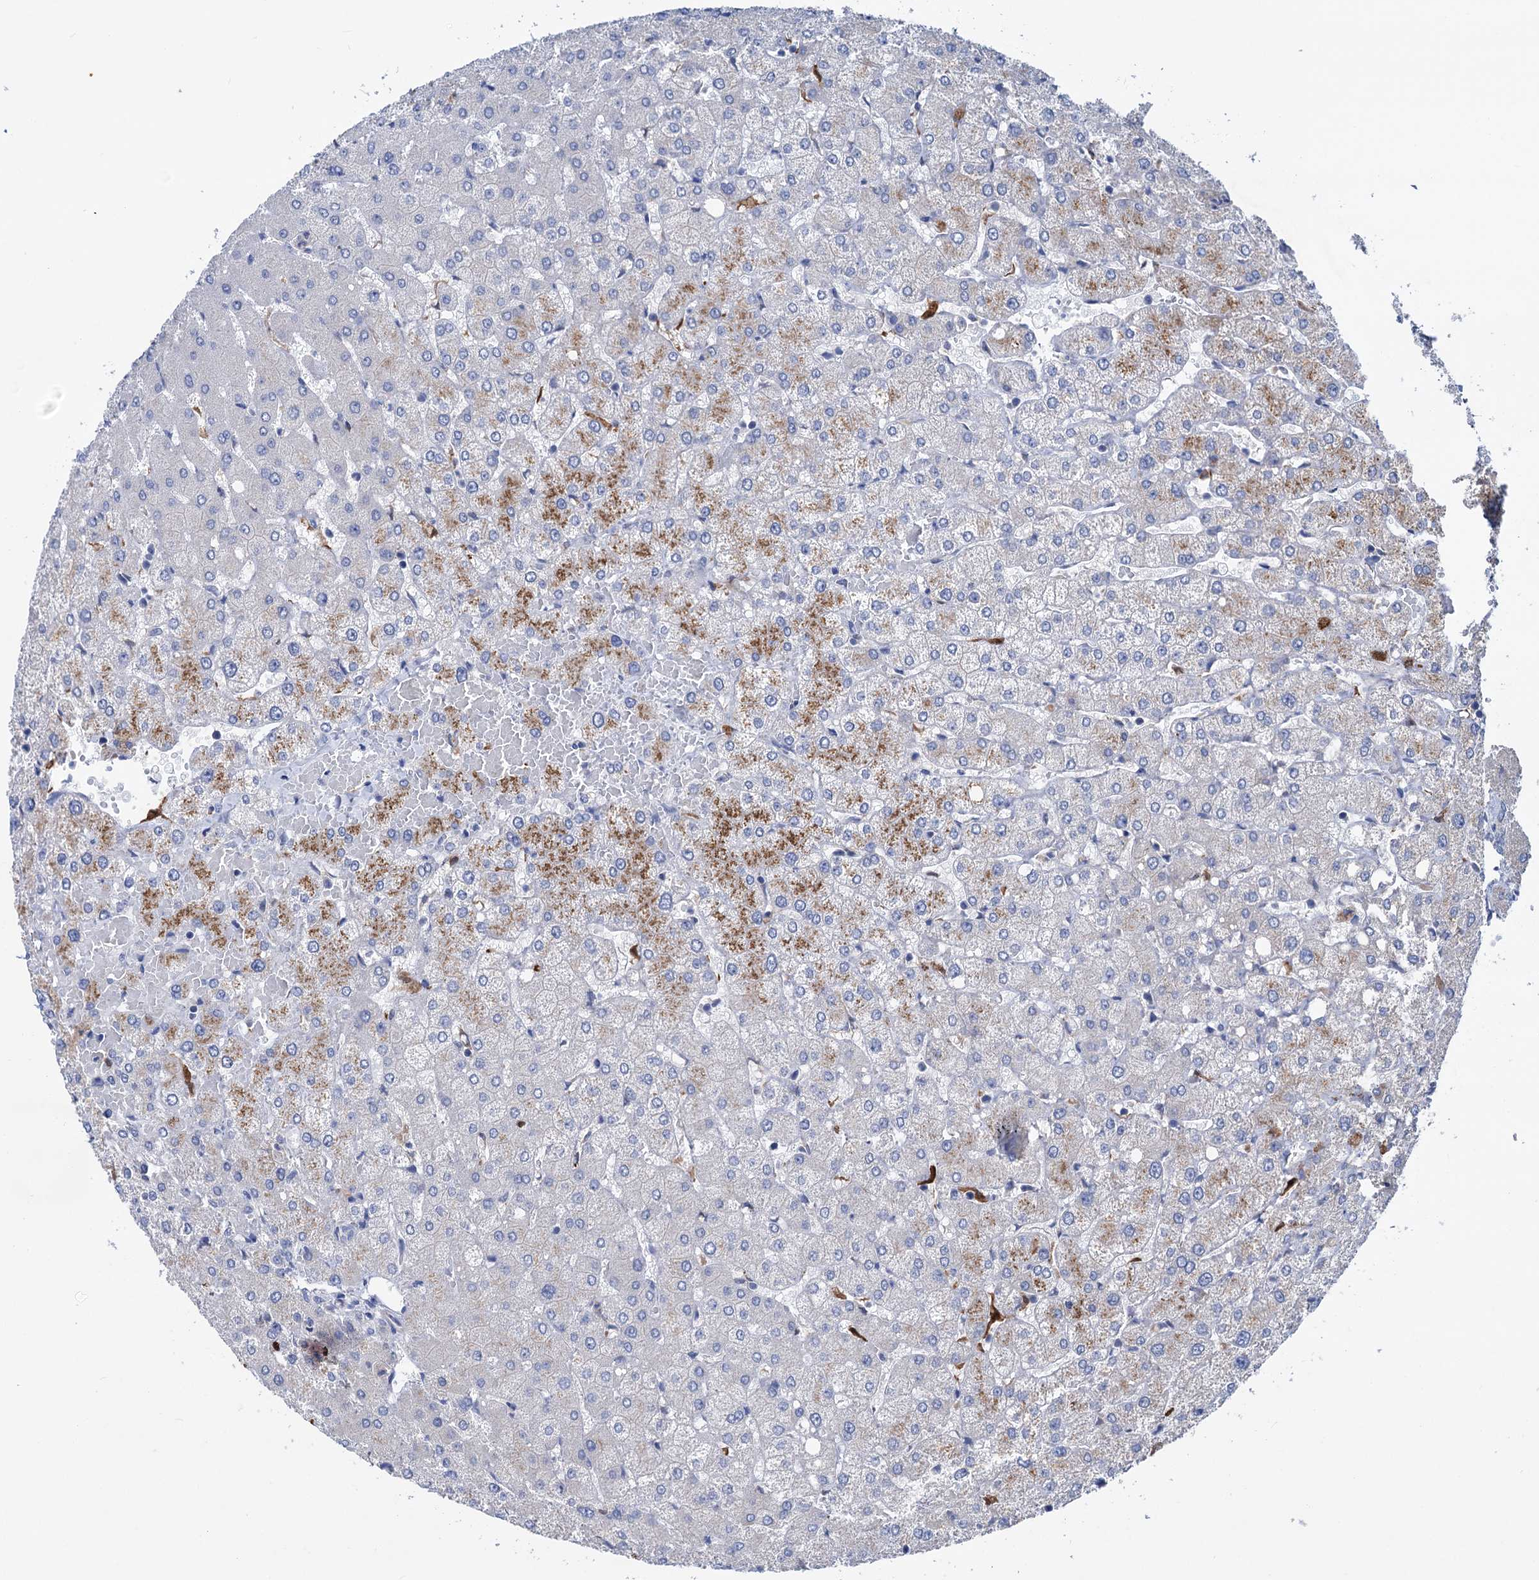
{"staining": {"intensity": "negative", "quantity": "none", "location": "none"}, "tissue": "liver", "cell_type": "Cholangiocytes", "image_type": "normal", "snomed": [{"axis": "morphology", "description": "Normal tissue, NOS"}, {"axis": "topography", "description": "Liver"}], "caption": "The immunohistochemistry (IHC) histopathology image has no significant expression in cholangiocytes of liver. Brightfield microscopy of immunohistochemistry stained with DAB (3,3'-diaminobenzidine) (brown) and hematoxylin (blue), captured at high magnification.", "gene": "ZNRD2", "patient": {"sex": "female", "age": 54}}